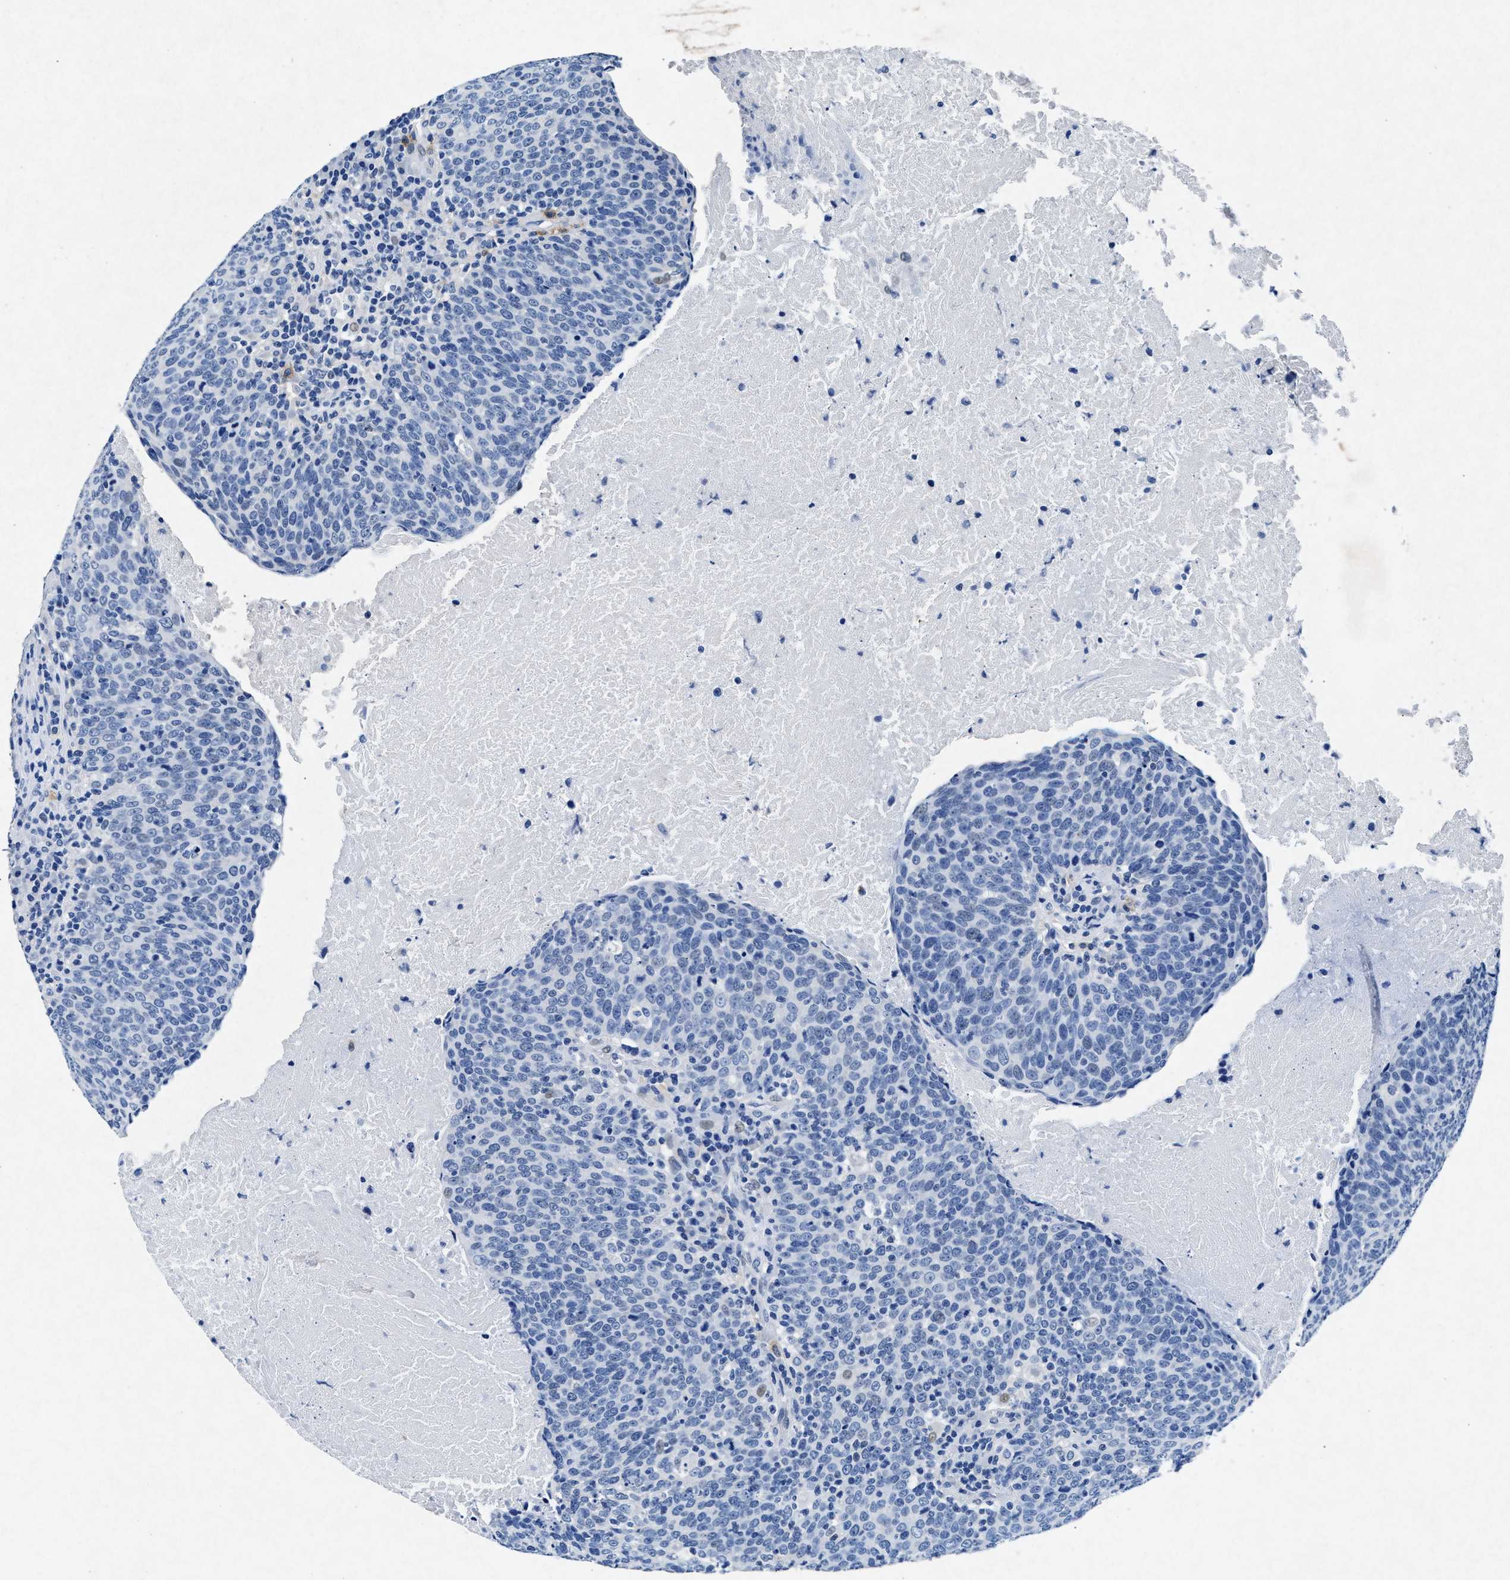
{"staining": {"intensity": "negative", "quantity": "none", "location": "none"}, "tissue": "head and neck cancer", "cell_type": "Tumor cells", "image_type": "cancer", "snomed": [{"axis": "morphology", "description": "Squamous cell carcinoma, NOS"}, {"axis": "morphology", "description": "Squamous cell carcinoma, metastatic, NOS"}, {"axis": "topography", "description": "Lymph node"}, {"axis": "topography", "description": "Head-Neck"}], "caption": "Immunohistochemical staining of head and neck metastatic squamous cell carcinoma demonstrates no significant expression in tumor cells. (DAB (3,3'-diaminobenzidine) immunohistochemistry (IHC), high magnification).", "gene": "MAP6", "patient": {"sex": "male", "age": 62}}